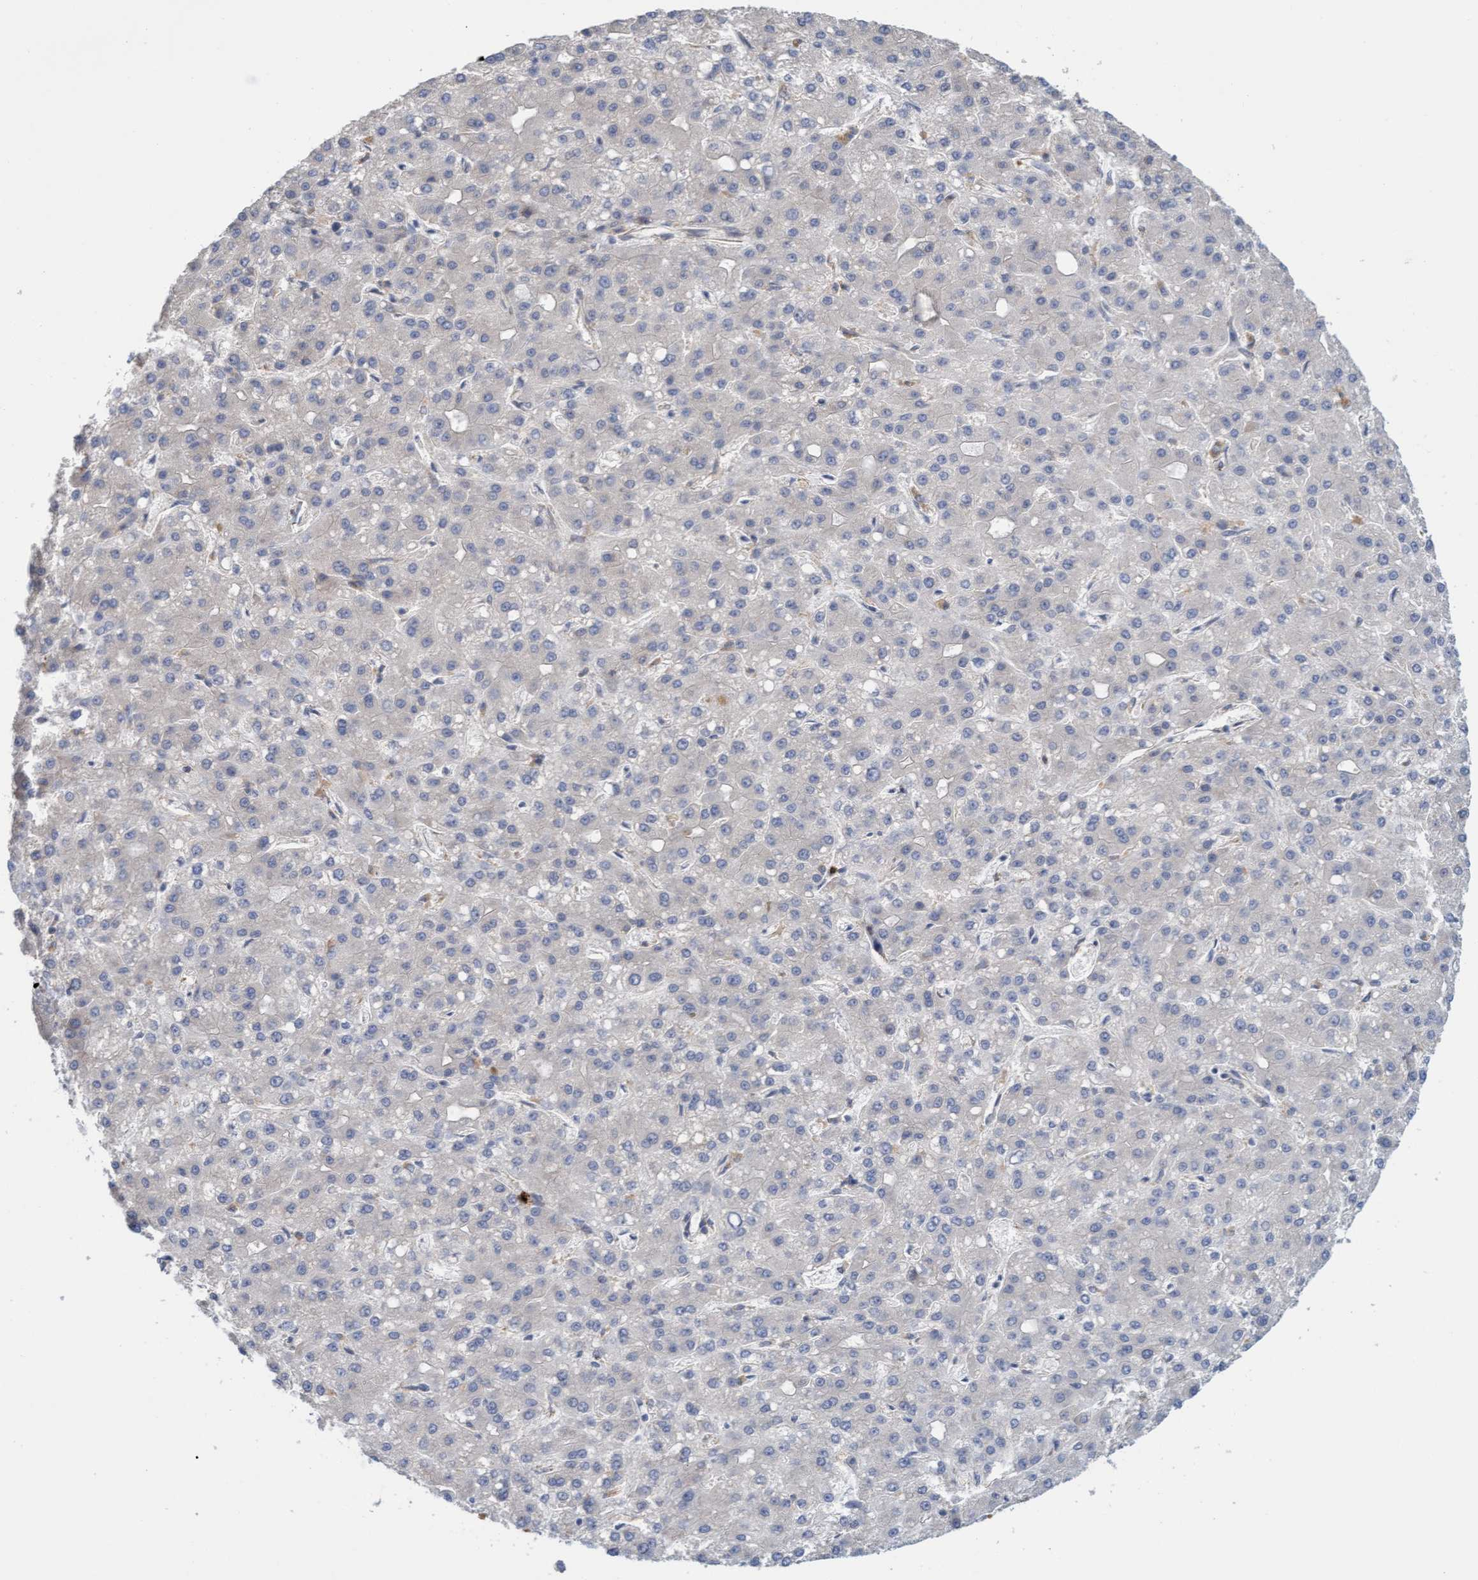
{"staining": {"intensity": "negative", "quantity": "none", "location": "none"}, "tissue": "liver cancer", "cell_type": "Tumor cells", "image_type": "cancer", "snomed": [{"axis": "morphology", "description": "Carcinoma, Hepatocellular, NOS"}, {"axis": "topography", "description": "Liver"}], "caption": "The micrograph exhibits no significant expression in tumor cells of hepatocellular carcinoma (liver).", "gene": "MMP8", "patient": {"sex": "male", "age": 67}}